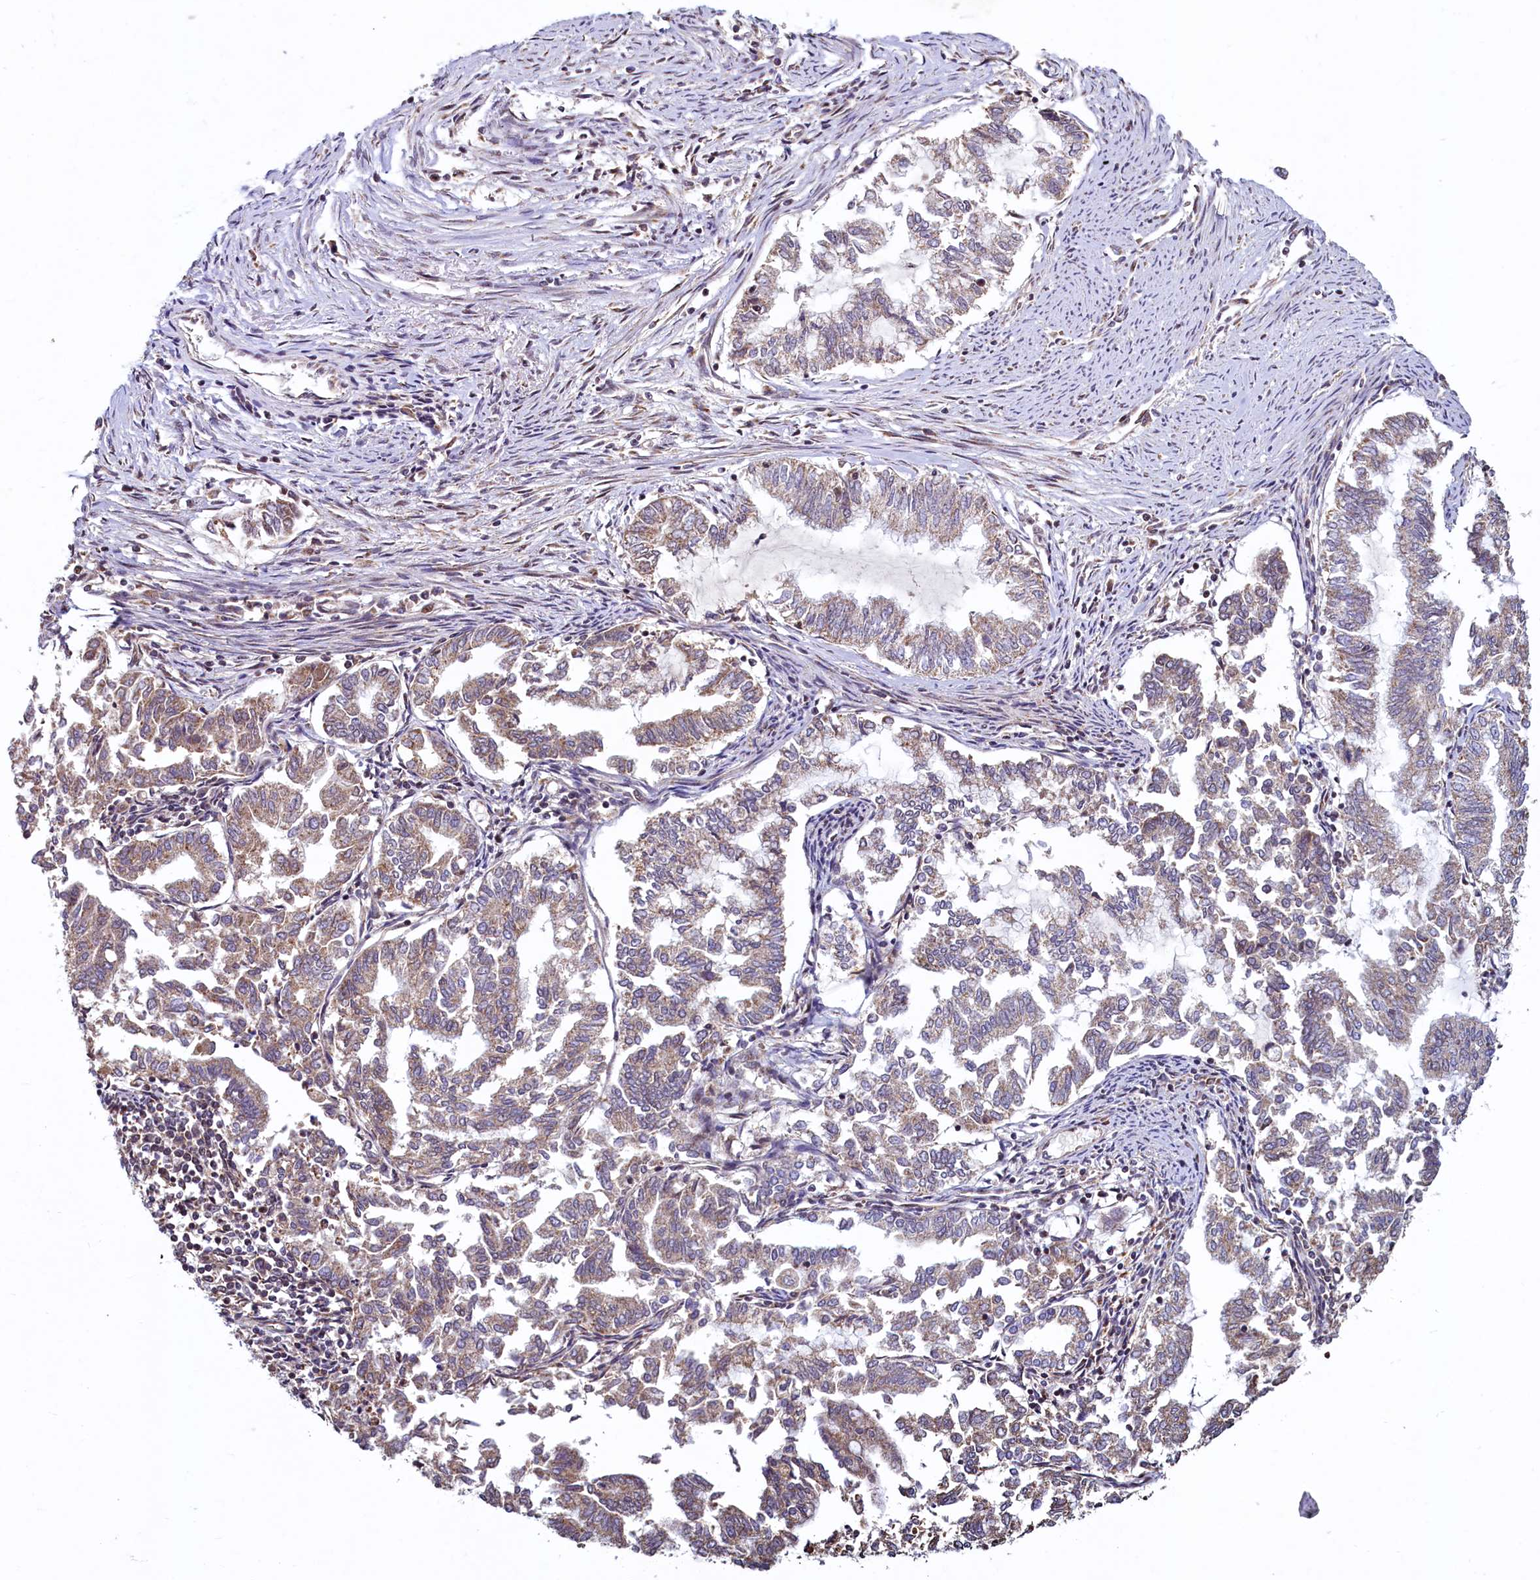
{"staining": {"intensity": "weak", "quantity": "25%-75%", "location": "cytoplasmic/membranous"}, "tissue": "endometrial cancer", "cell_type": "Tumor cells", "image_type": "cancer", "snomed": [{"axis": "morphology", "description": "Adenocarcinoma, NOS"}, {"axis": "topography", "description": "Endometrium"}], "caption": "Immunohistochemistry micrograph of endometrial cancer stained for a protein (brown), which displays low levels of weak cytoplasmic/membranous expression in about 25%-75% of tumor cells.", "gene": "ZNF577", "patient": {"sex": "female", "age": 79}}